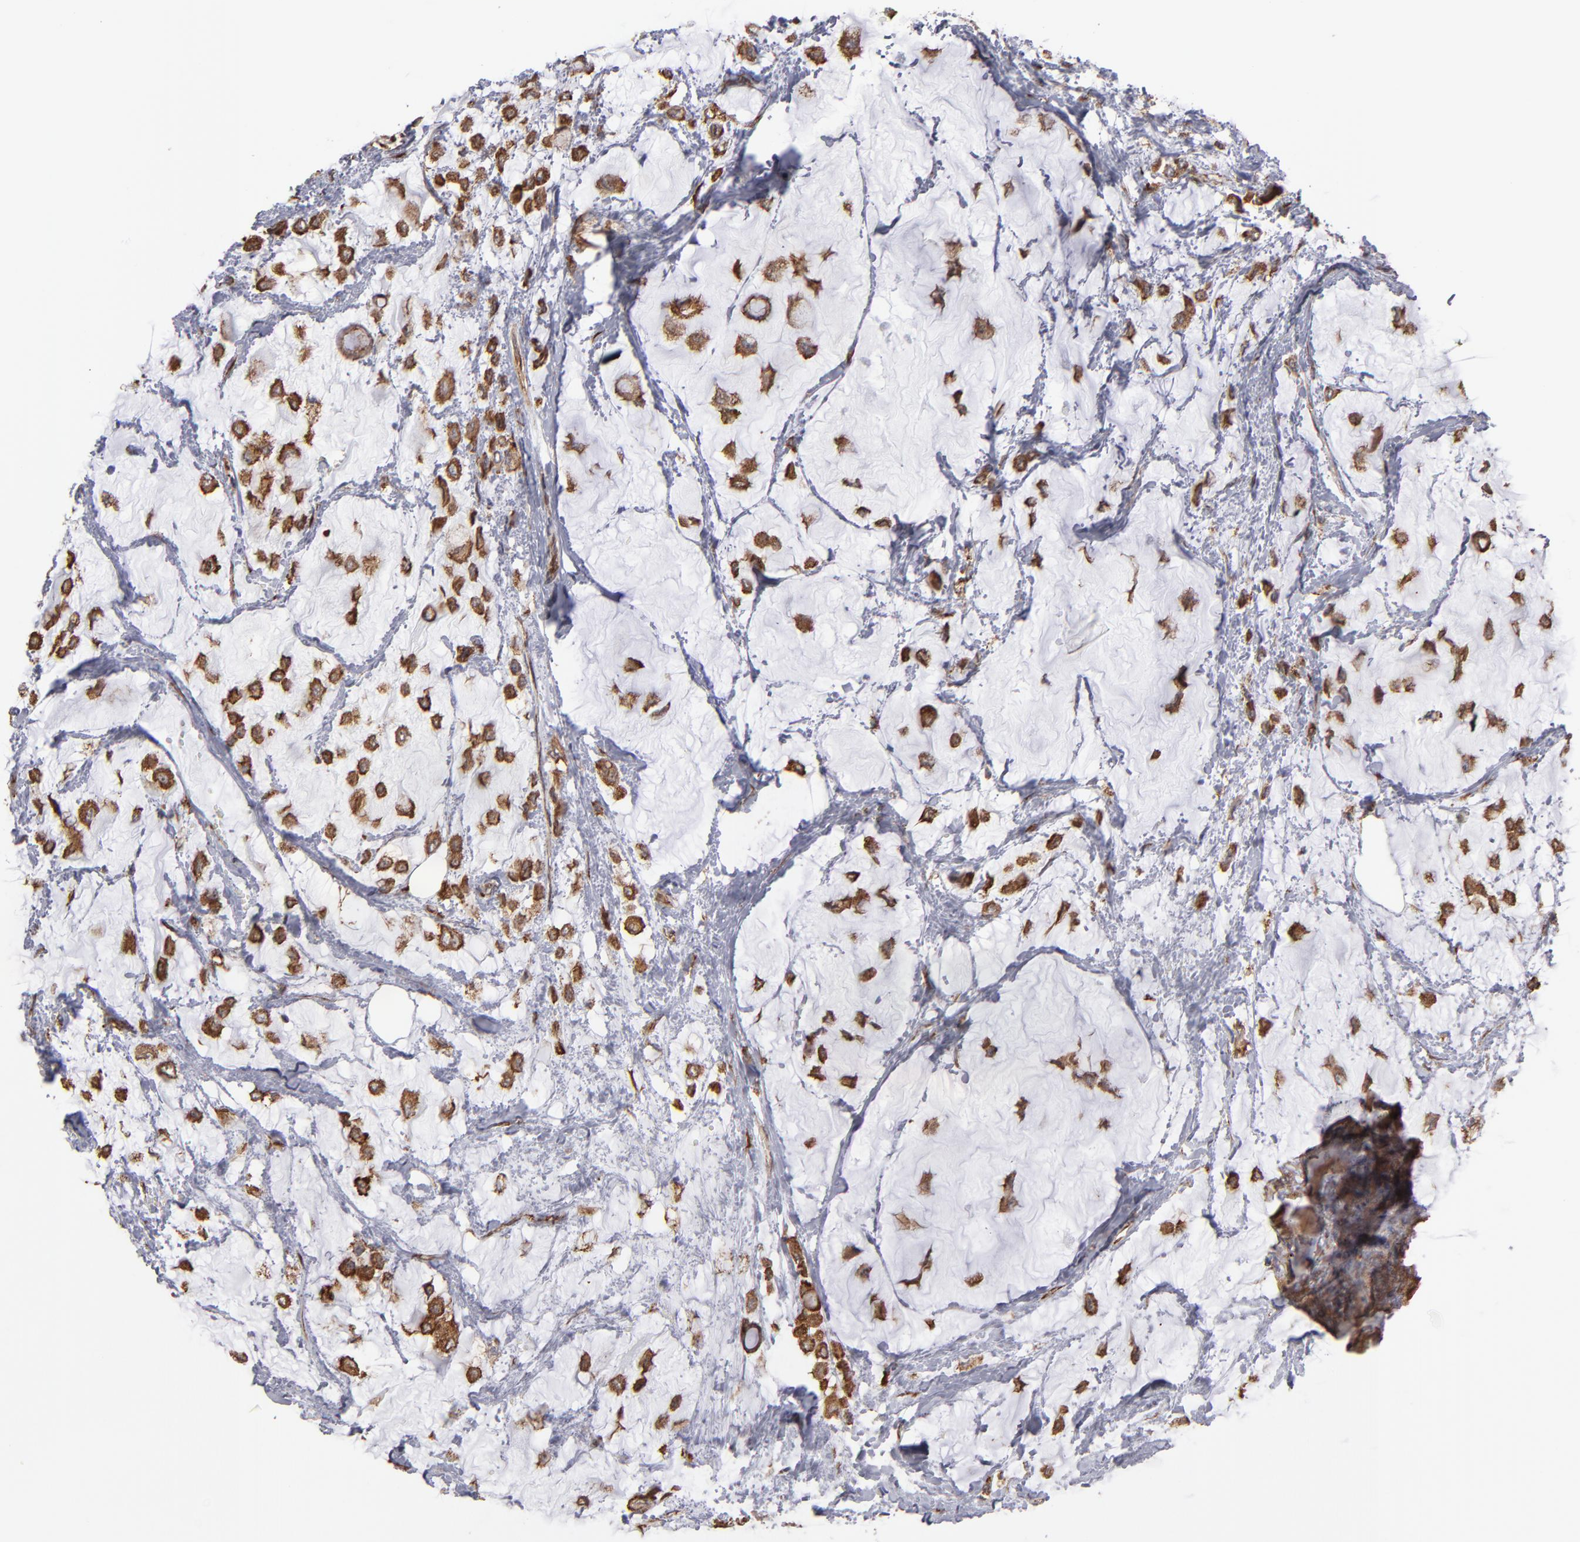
{"staining": {"intensity": "moderate", "quantity": ">75%", "location": "cytoplasmic/membranous,nuclear"}, "tissue": "breast cancer", "cell_type": "Tumor cells", "image_type": "cancer", "snomed": [{"axis": "morphology", "description": "Lobular carcinoma"}, {"axis": "topography", "description": "Breast"}], "caption": "This photomicrograph exhibits breast cancer stained with immunohistochemistry to label a protein in brown. The cytoplasmic/membranous and nuclear of tumor cells show moderate positivity for the protein. Nuclei are counter-stained blue.", "gene": "KTN1", "patient": {"sex": "female", "age": 85}}